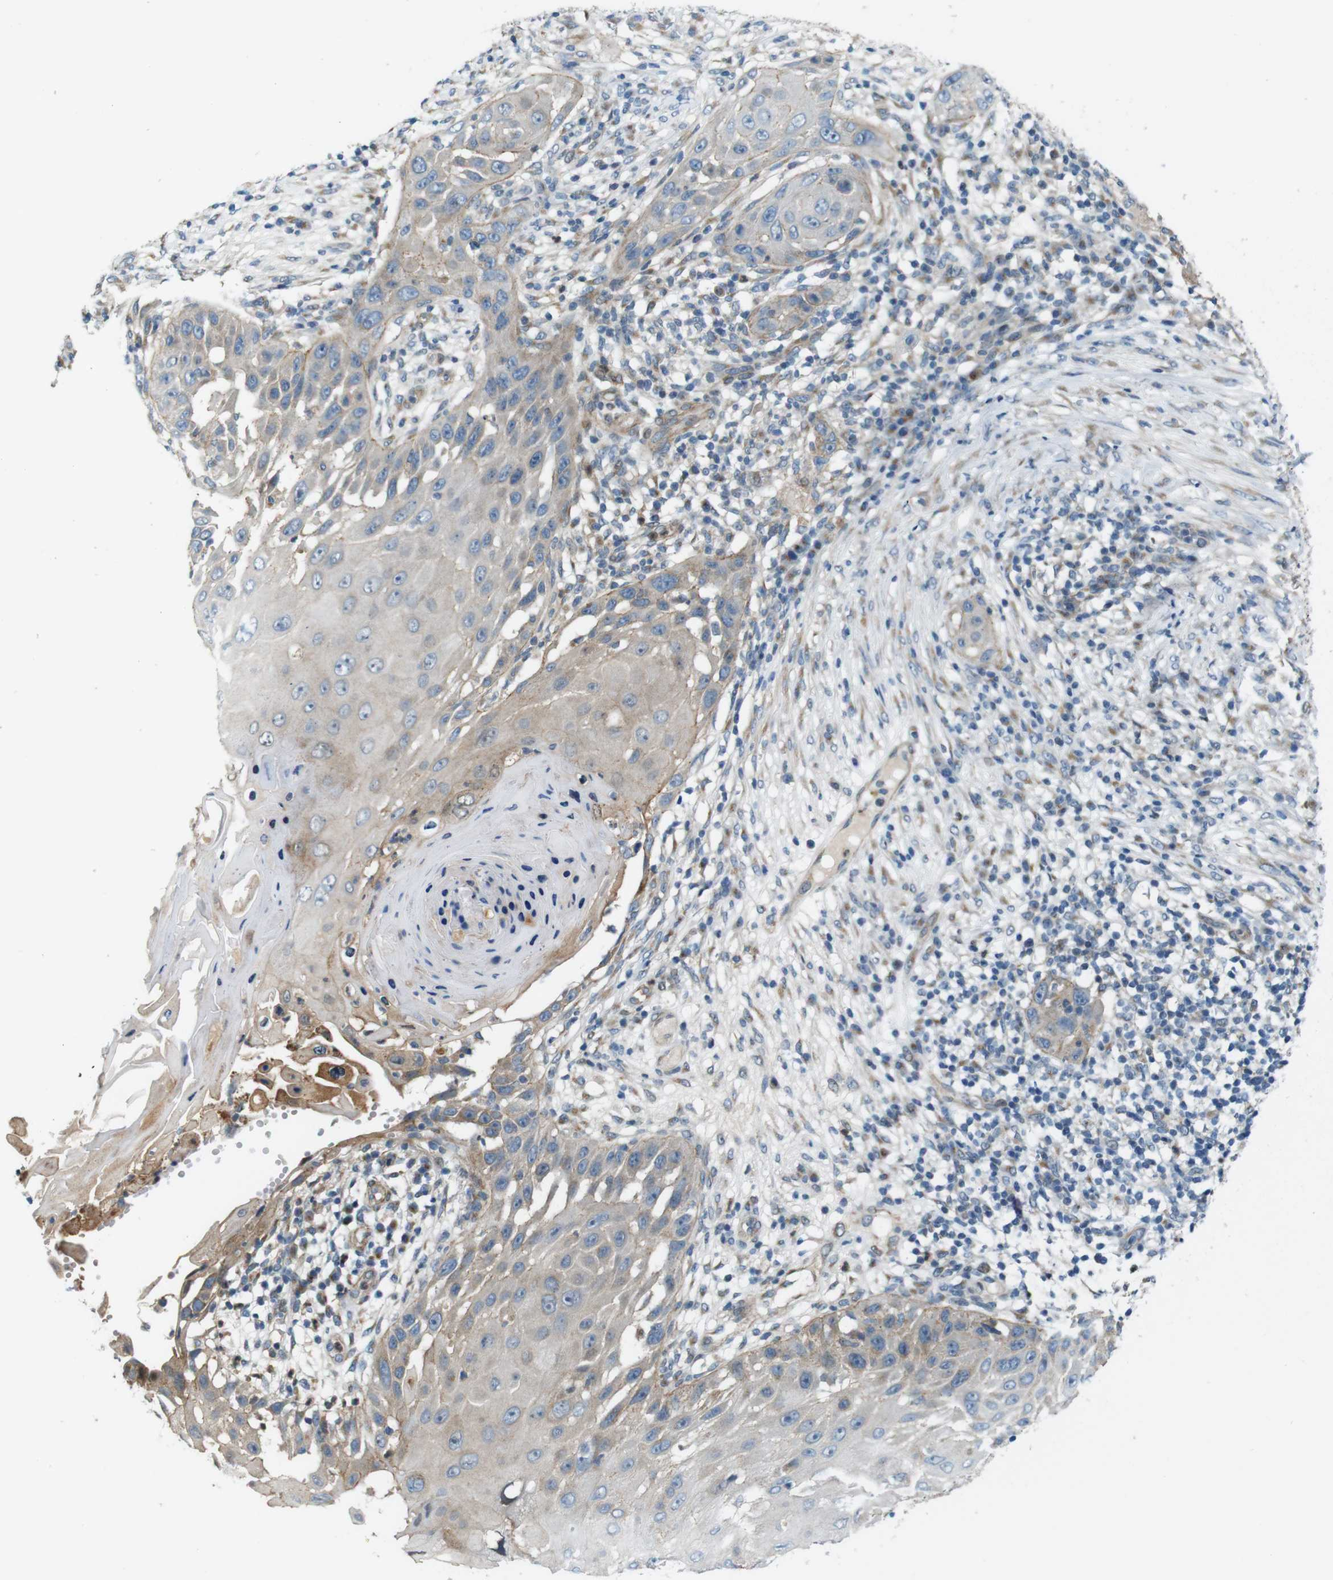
{"staining": {"intensity": "weak", "quantity": ">75%", "location": "cytoplasmic/membranous"}, "tissue": "skin cancer", "cell_type": "Tumor cells", "image_type": "cancer", "snomed": [{"axis": "morphology", "description": "Squamous cell carcinoma, NOS"}, {"axis": "topography", "description": "Skin"}], "caption": "The image demonstrates immunohistochemical staining of squamous cell carcinoma (skin). There is weak cytoplasmic/membranous staining is seen in about >75% of tumor cells.", "gene": "SKI", "patient": {"sex": "female", "age": 44}}